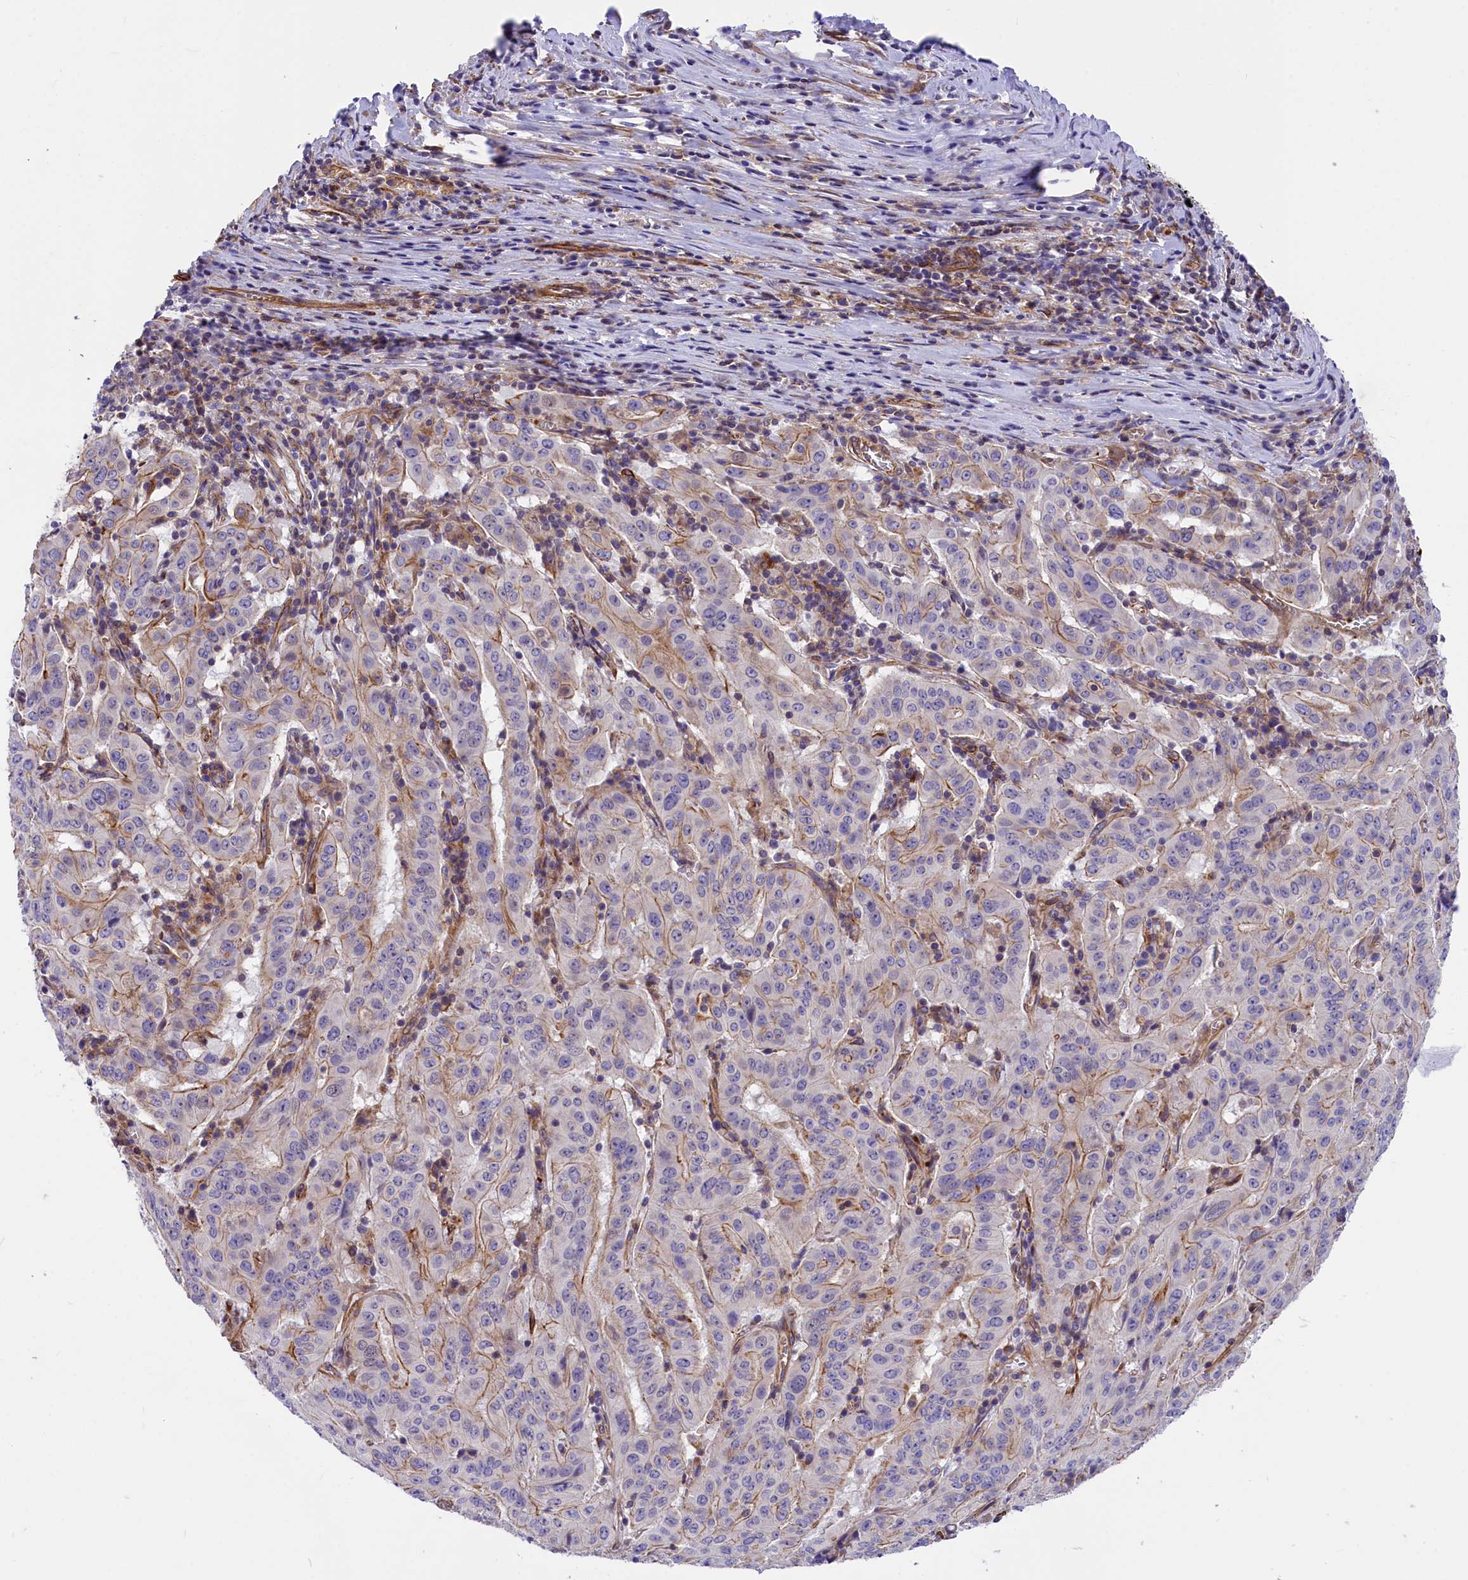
{"staining": {"intensity": "weak", "quantity": "<25%", "location": "cytoplasmic/membranous"}, "tissue": "pancreatic cancer", "cell_type": "Tumor cells", "image_type": "cancer", "snomed": [{"axis": "morphology", "description": "Adenocarcinoma, NOS"}, {"axis": "topography", "description": "Pancreas"}], "caption": "Immunohistochemical staining of pancreatic cancer reveals no significant expression in tumor cells.", "gene": "MED20", "patient": {"sex": "male", "age": 63}}